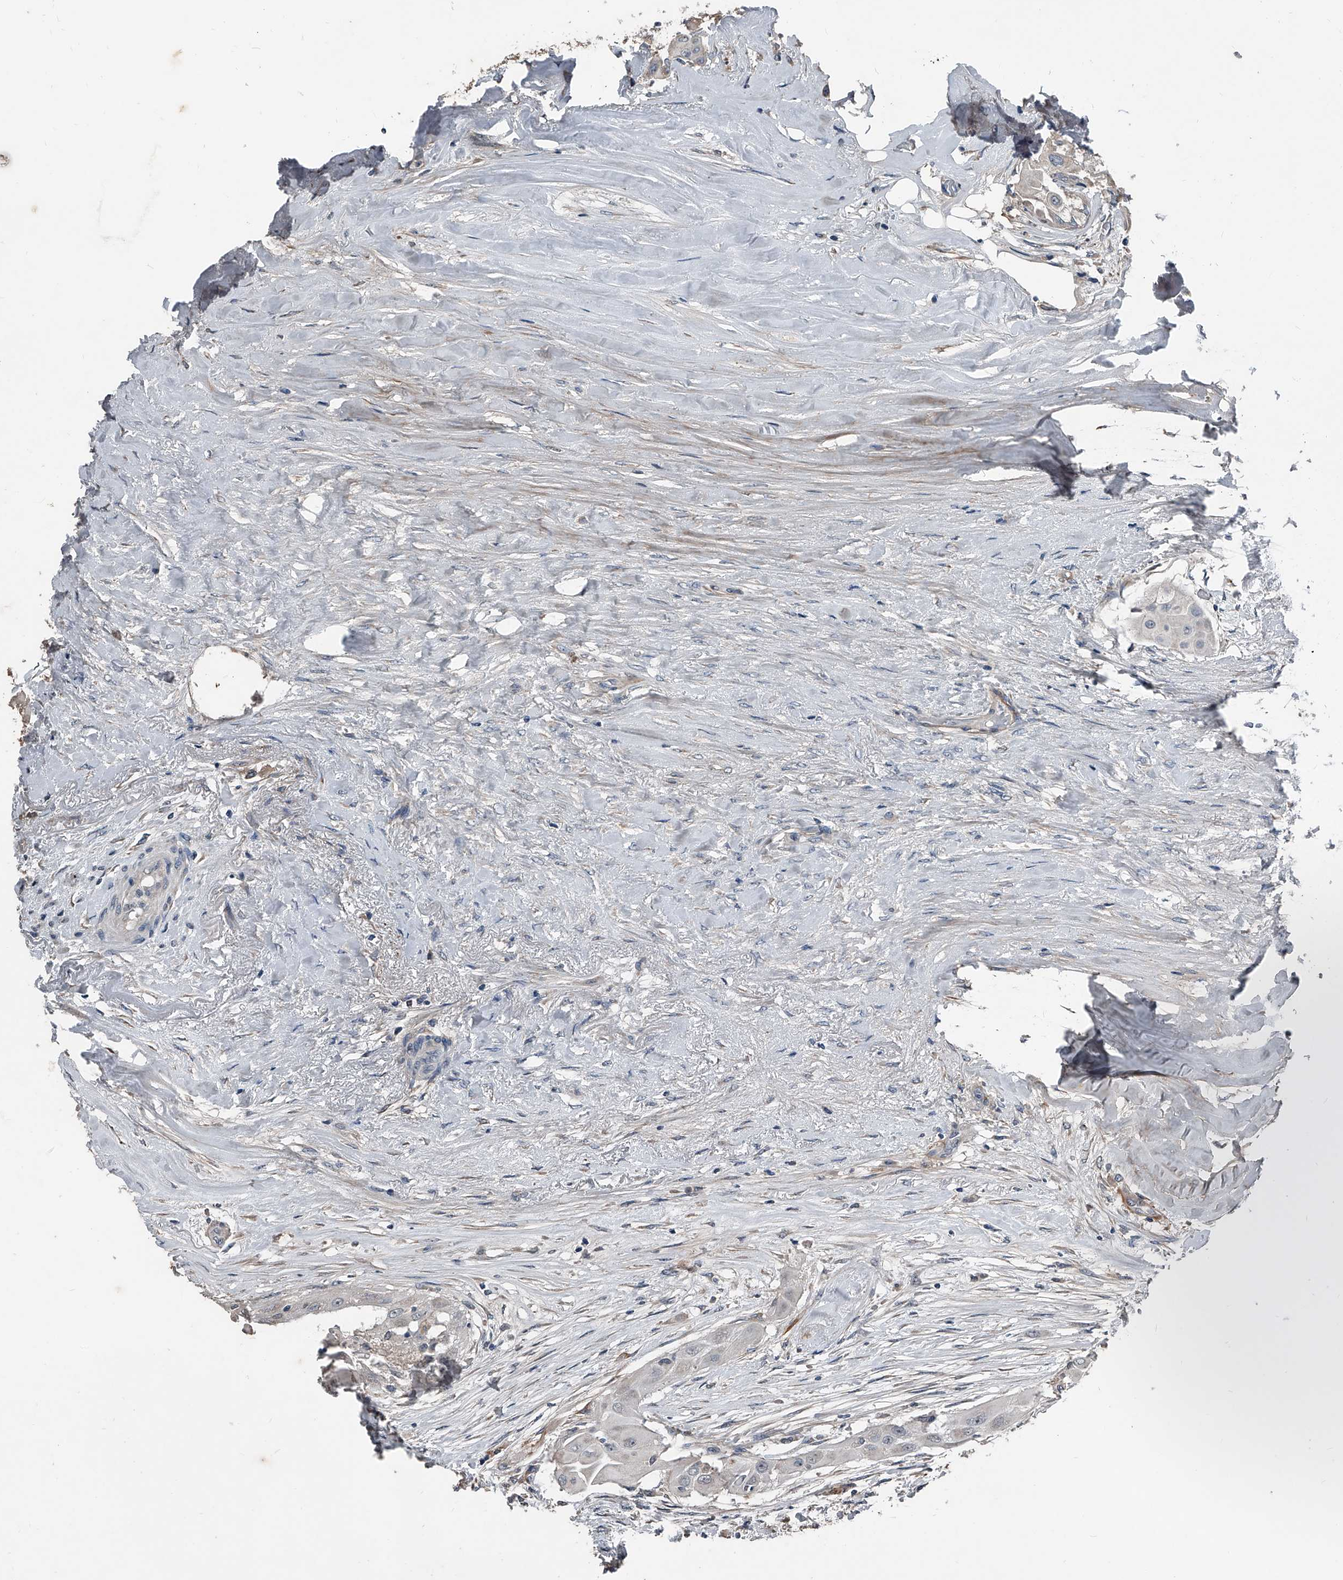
{"staining": {"intensity": "negative", "quantity": "none", "location": "none"}, "tissue": "thyroid cancer", "cell_type": "Tumor cells", "image_type": "cancer", "snomed": [{"axis": "morphology", "description": "Papillary adenocarcinoma, NOS"}, {"axis": "topography", "description": "Thyroid gland"}], "caption": "DAB (3,3'-diaminobenzidine) immunohistochemical staining of thyroid cancer (papillary adenocarcinoma) reveals no significant staining in tumor cells.", "gene": "PHACTR1", "patient": {"sex": "female", "age": 59}}